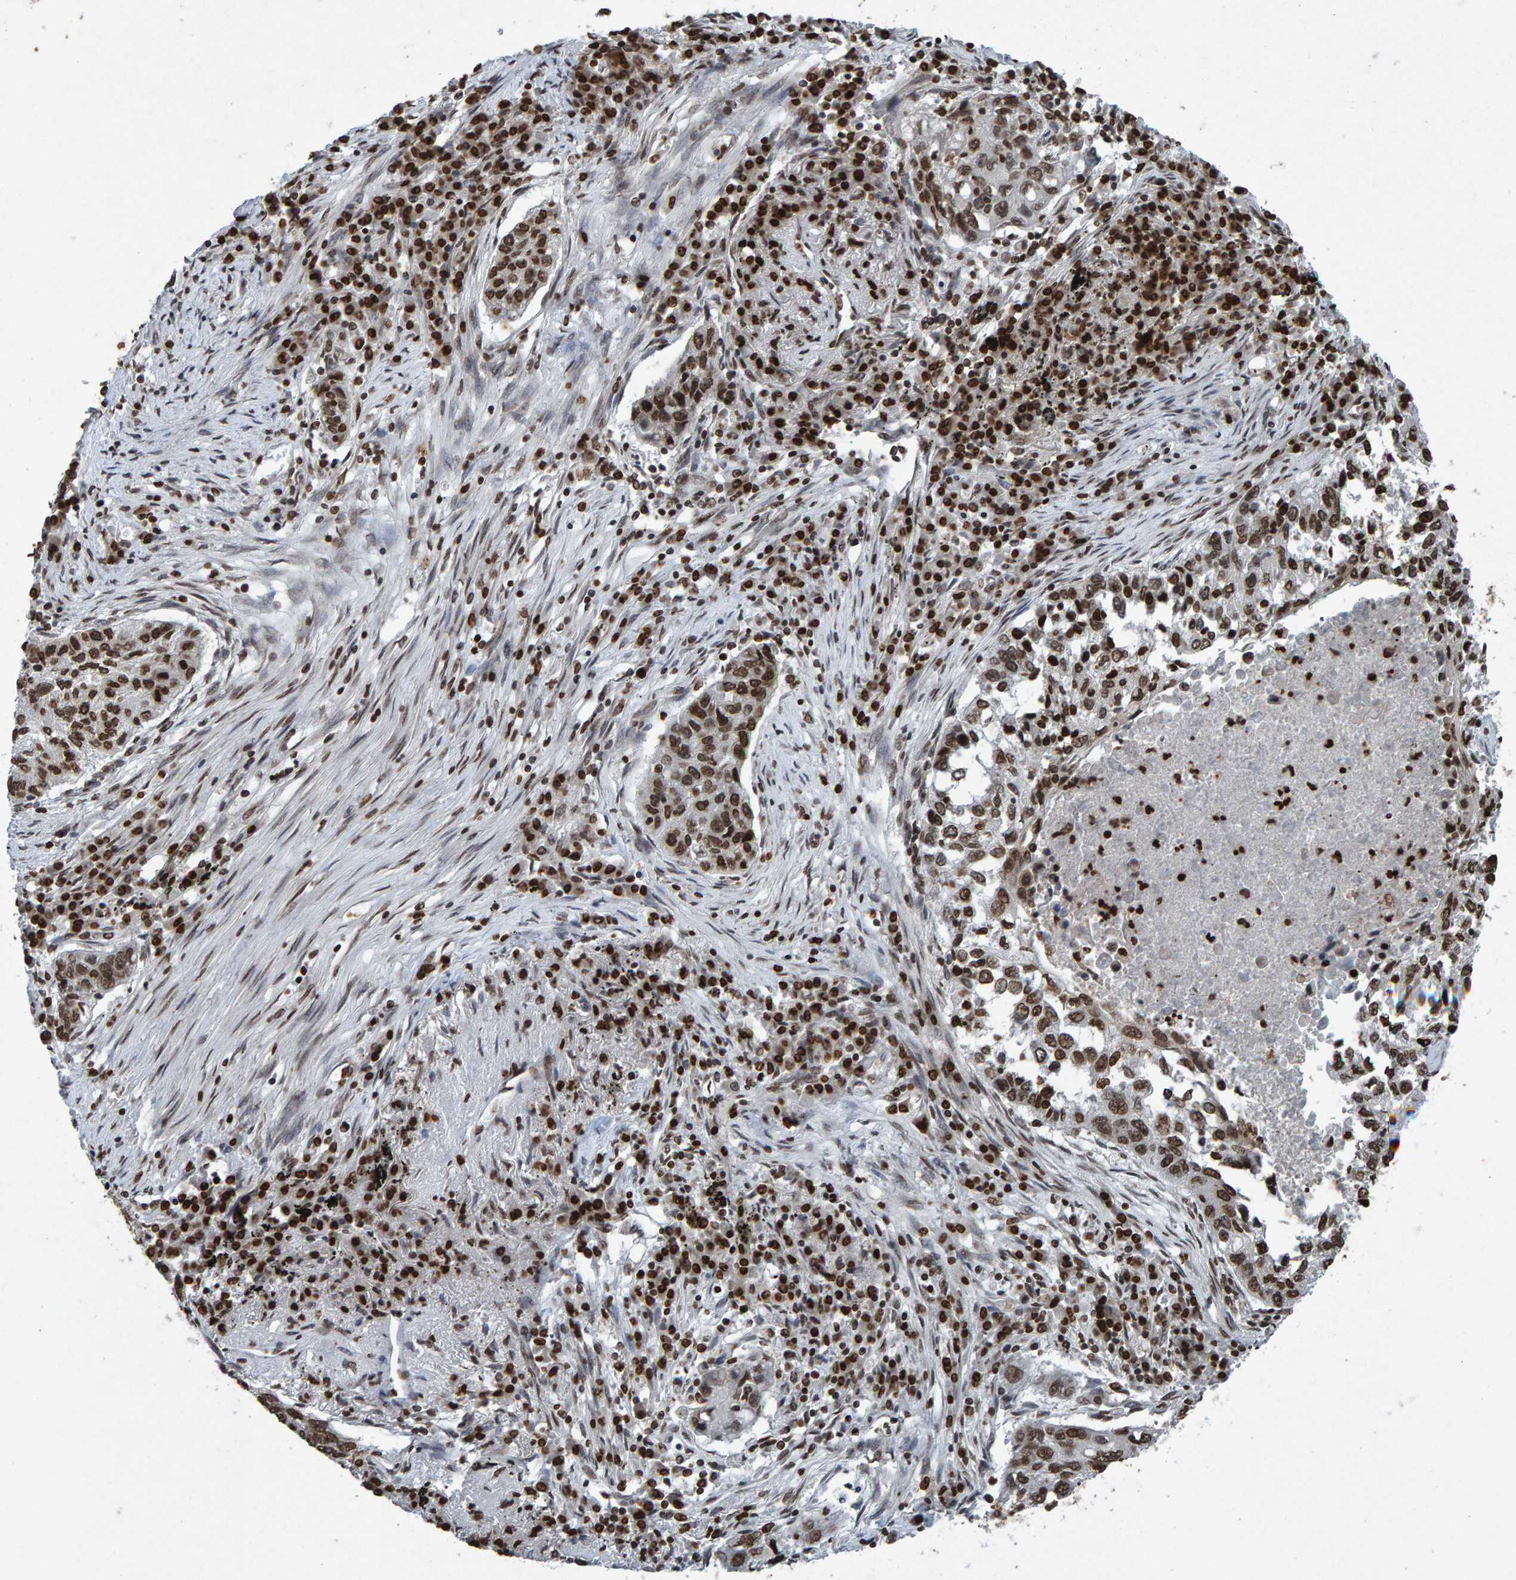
{"staining": {"intensity": "strong", "quantity": ">75%", "location": "nuclear"}, "tissue": "lung cancer", "cell_type": "Tumor cells", "image_type": "cancer", "snomed": [{"axis": "morphology", "description": "Squamous cell carcinoma, NOS"}, {"axis": "topography", "description": "Lung"}], "caption": "A brown stain labels strong nuclear positivity of a protein in human lung cancer tumor cells.", "gene": "H2AZ1", "patient": {"sex": "female", "age": 63}}